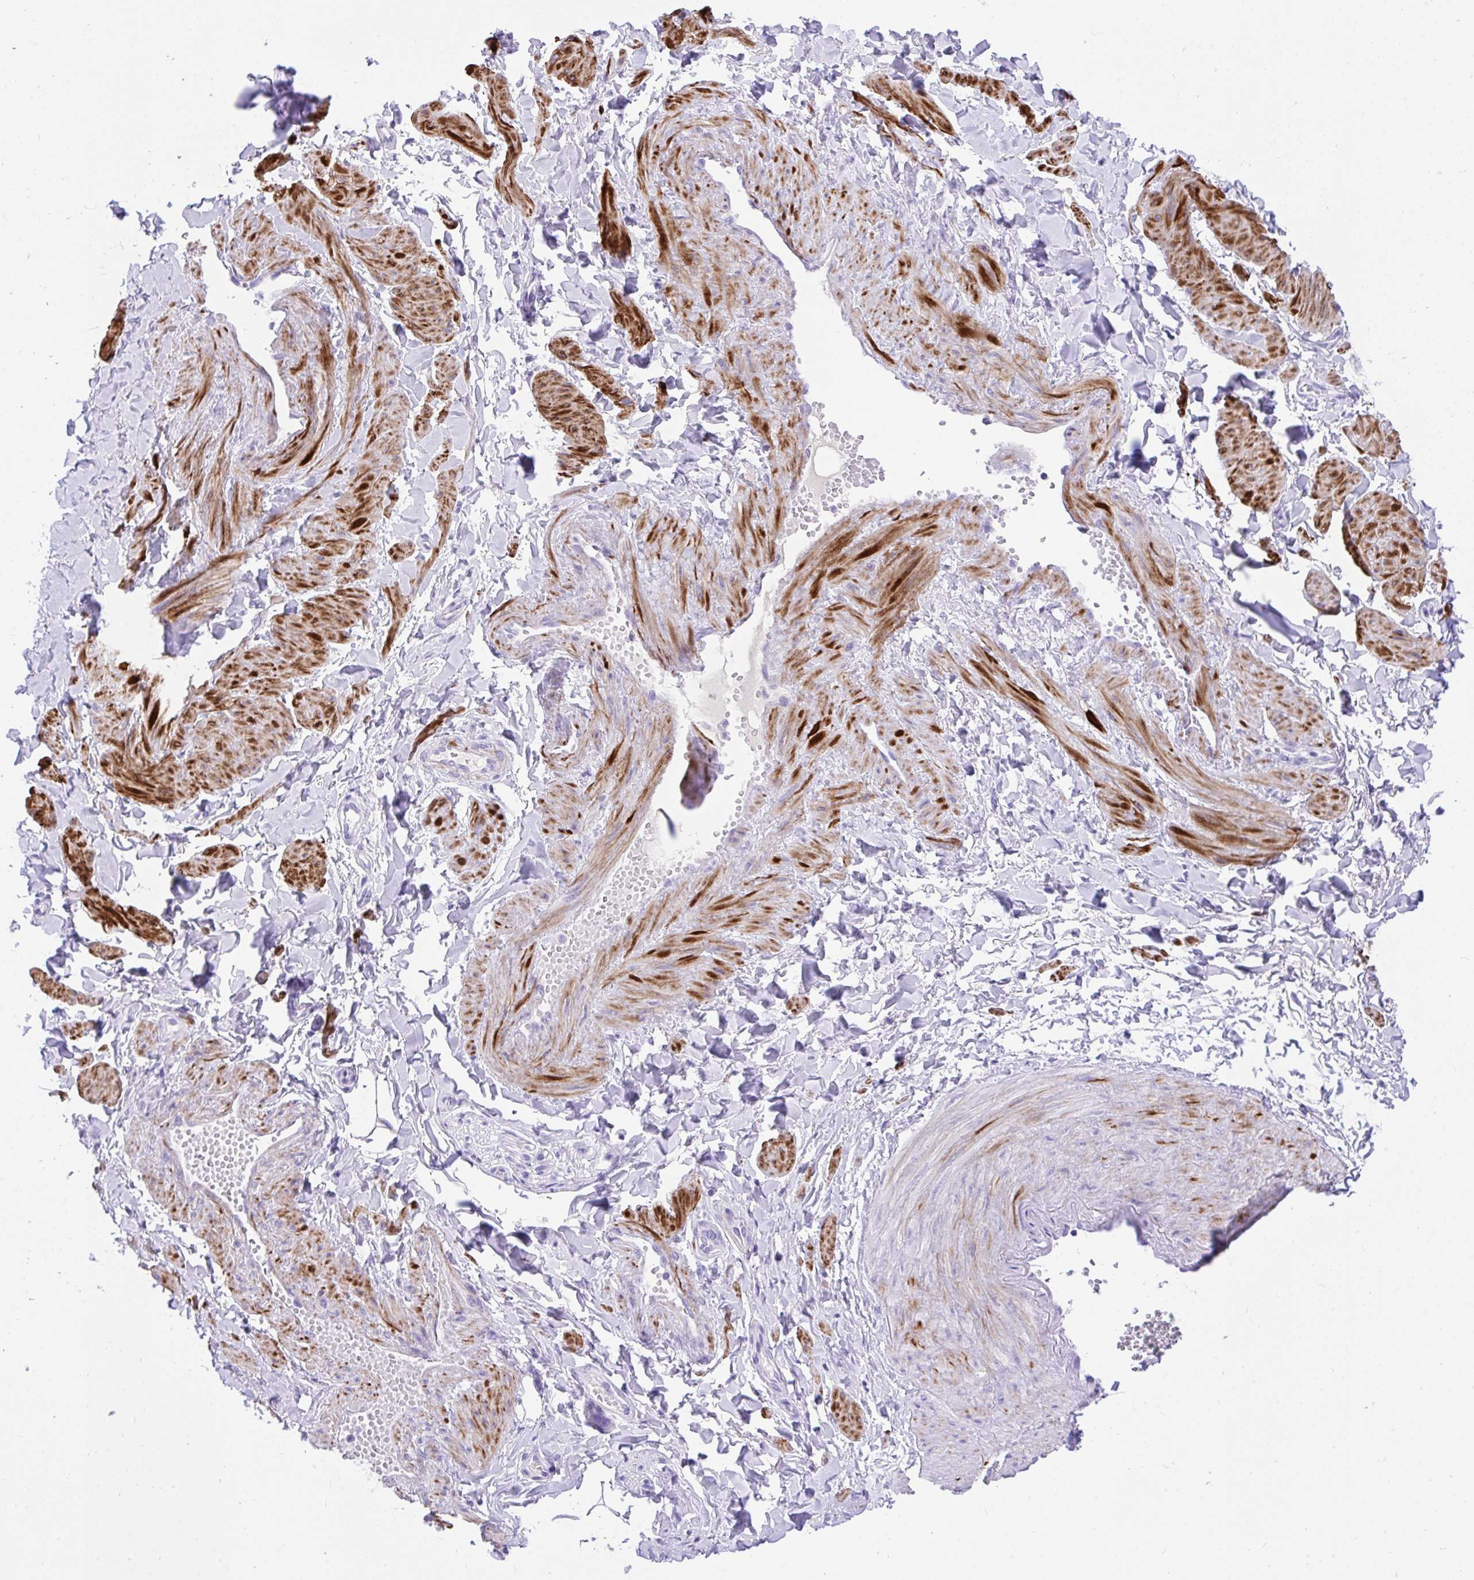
{"staining": {"intensity": "negative", "quantity": "none", "location": "none"}, "tissue": "adipose tissue", "cell_type": "Adipocytes", "image_type": "normal", "snomed": [{"axis": "morphology", "description": "Normal tissue, NOS"}, {"axis": "topography", "description": "Epididymis"}, {"axis": "topography", "description": "Peripheral nerve tissue"}], "caption": "This is an immunohistochemistry (IHC) micrograph of benign adipose tissue. There is no positivity in adipocytes.", "gene": "KCNN4", "patient": {"sex": "male", "age": 32}}